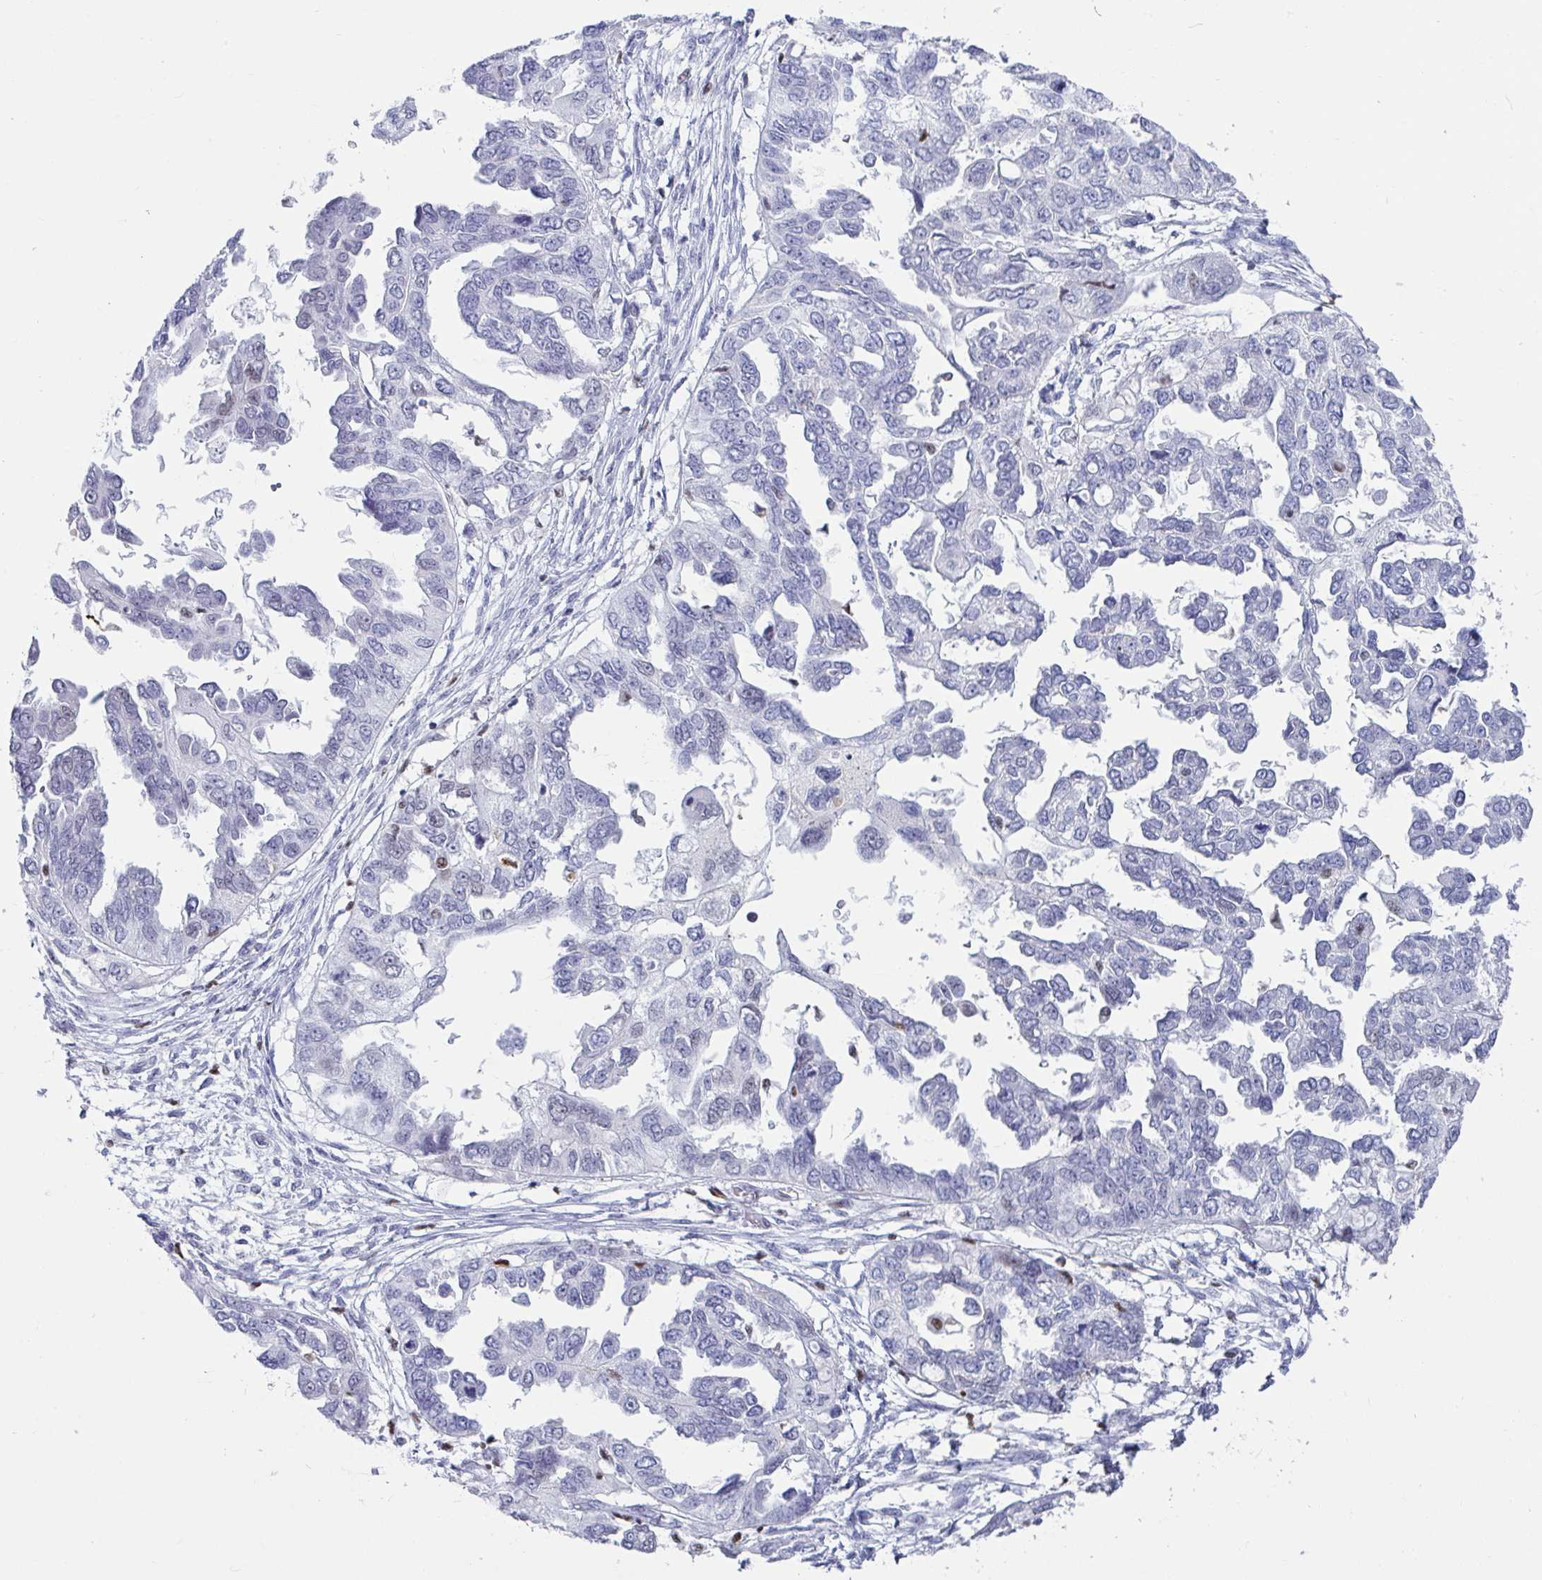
{"staining": {"intensity": "moderate", "quantity": "<25%", "location": "nuclear"}, "tissue": "ovarian cancer", "cell_type": "Tumor cells", "image_type": "cancer", "snomed": [{"axis": "morphology", "description": "Cystadenocarcinoma, serous, NOS"}, {"axis": "topography", "description": "Ovary"}], "caption": "Approximately <25% of tumor cells in human serous cystadenocarcinoma (ovarian) show moderate nuclear protein staining as visualized by brown immunohistochemical staining.", "gene": "ZNF586", "patient": {"sex": "female", "age": 53}}